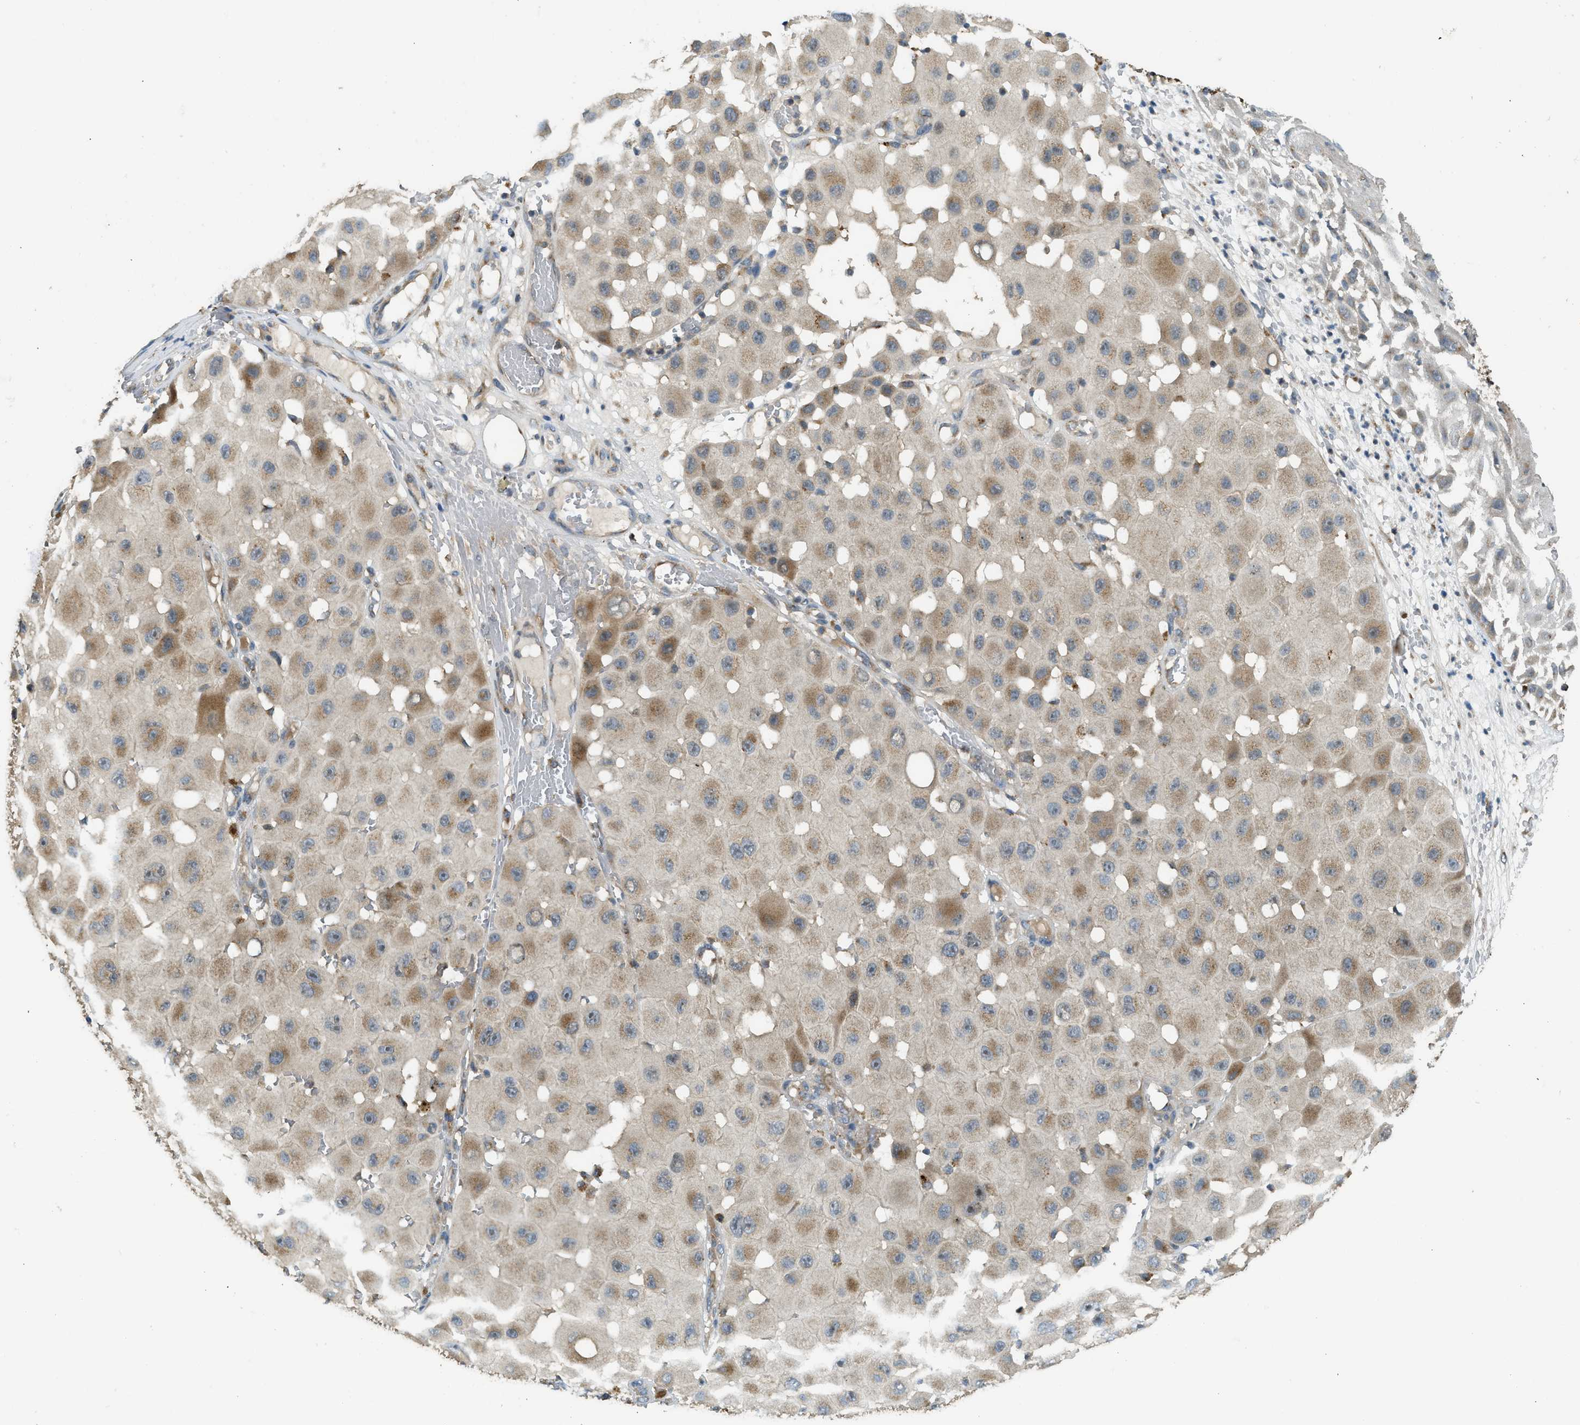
{"staining": {"intensity": "weak", "quantity": ">75%", "location": "cytoplasmic/membranous"}, "tissue": "melanoma", "cell_type": "Tumor cells", "image_type": "cancer", "snomed": [{"axis": "morphology", "description": "Malignant melanoma, NOS"}, {"axis": "topography", "description": "Skin"}], "caption": "IHC of human malignant melanoma displays low levels of weak cytoplasmic/membranous expression in approximately >75% of tumor cells. (DAB IHC with brightfield microscopy, high magnification).", "gene": "STARD3", "patient": {"sex": "female", "age": 81}}